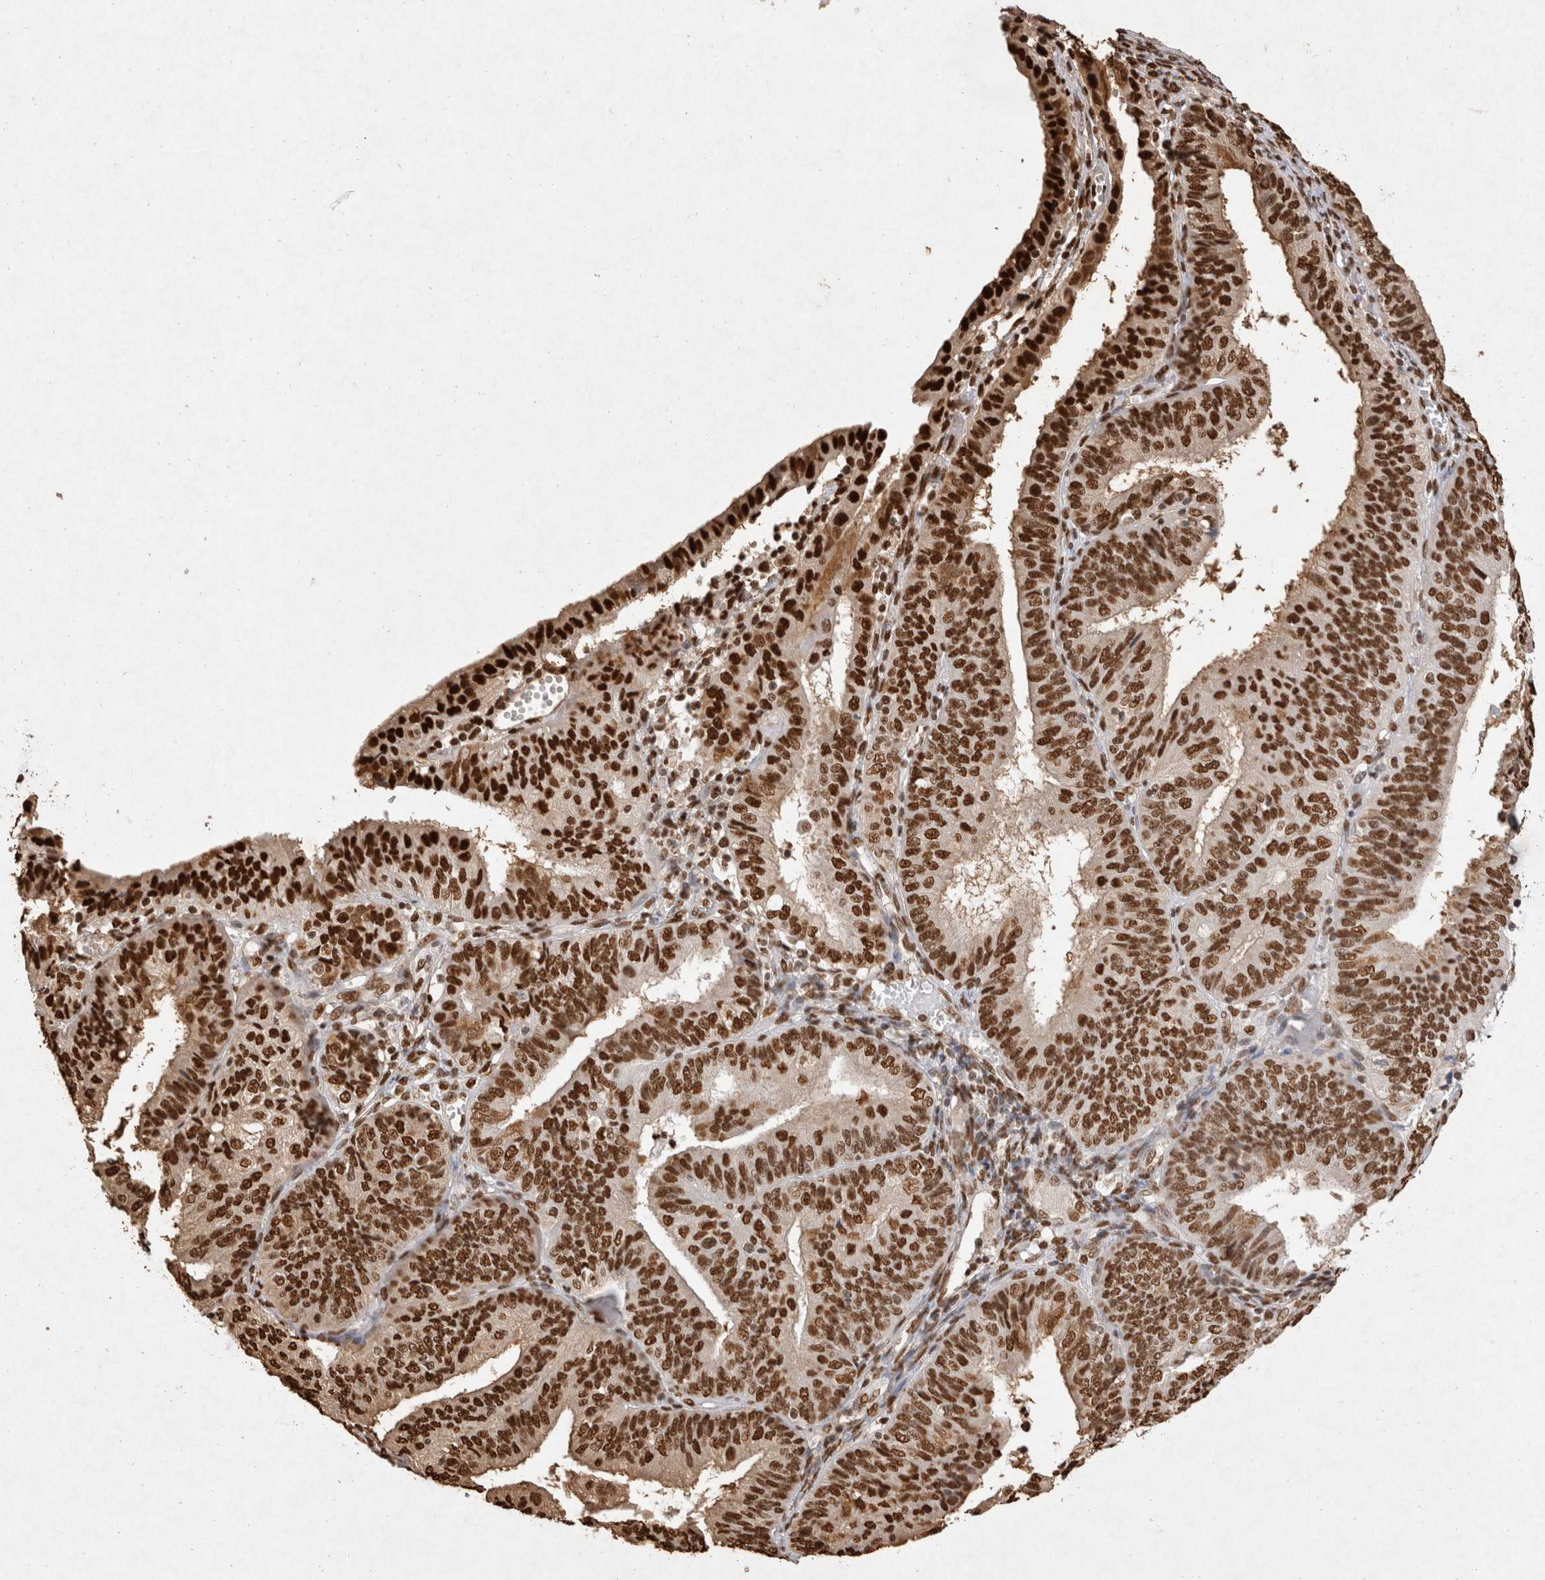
{"staining": {"intensity": "strong", "quantity": ">75%", "location": "nuclear"}, "tissue": "endometrial cancer", "cell_type": "Tumor cells", "image_type": "cancer", "snomed": [{"axis": "morphology", "description": "Adenocarcinoma, NOS"}, {"axis": "topography", "description": "Endometrium"}], "caption": "This micrograph displays IHC staining of human endometrial adenocarcinoma, with high strong nuclear positivity in approximately >75% of tumor cells.", "gene": "HDGF", "patient": {"sex": "female", "age": 58}}